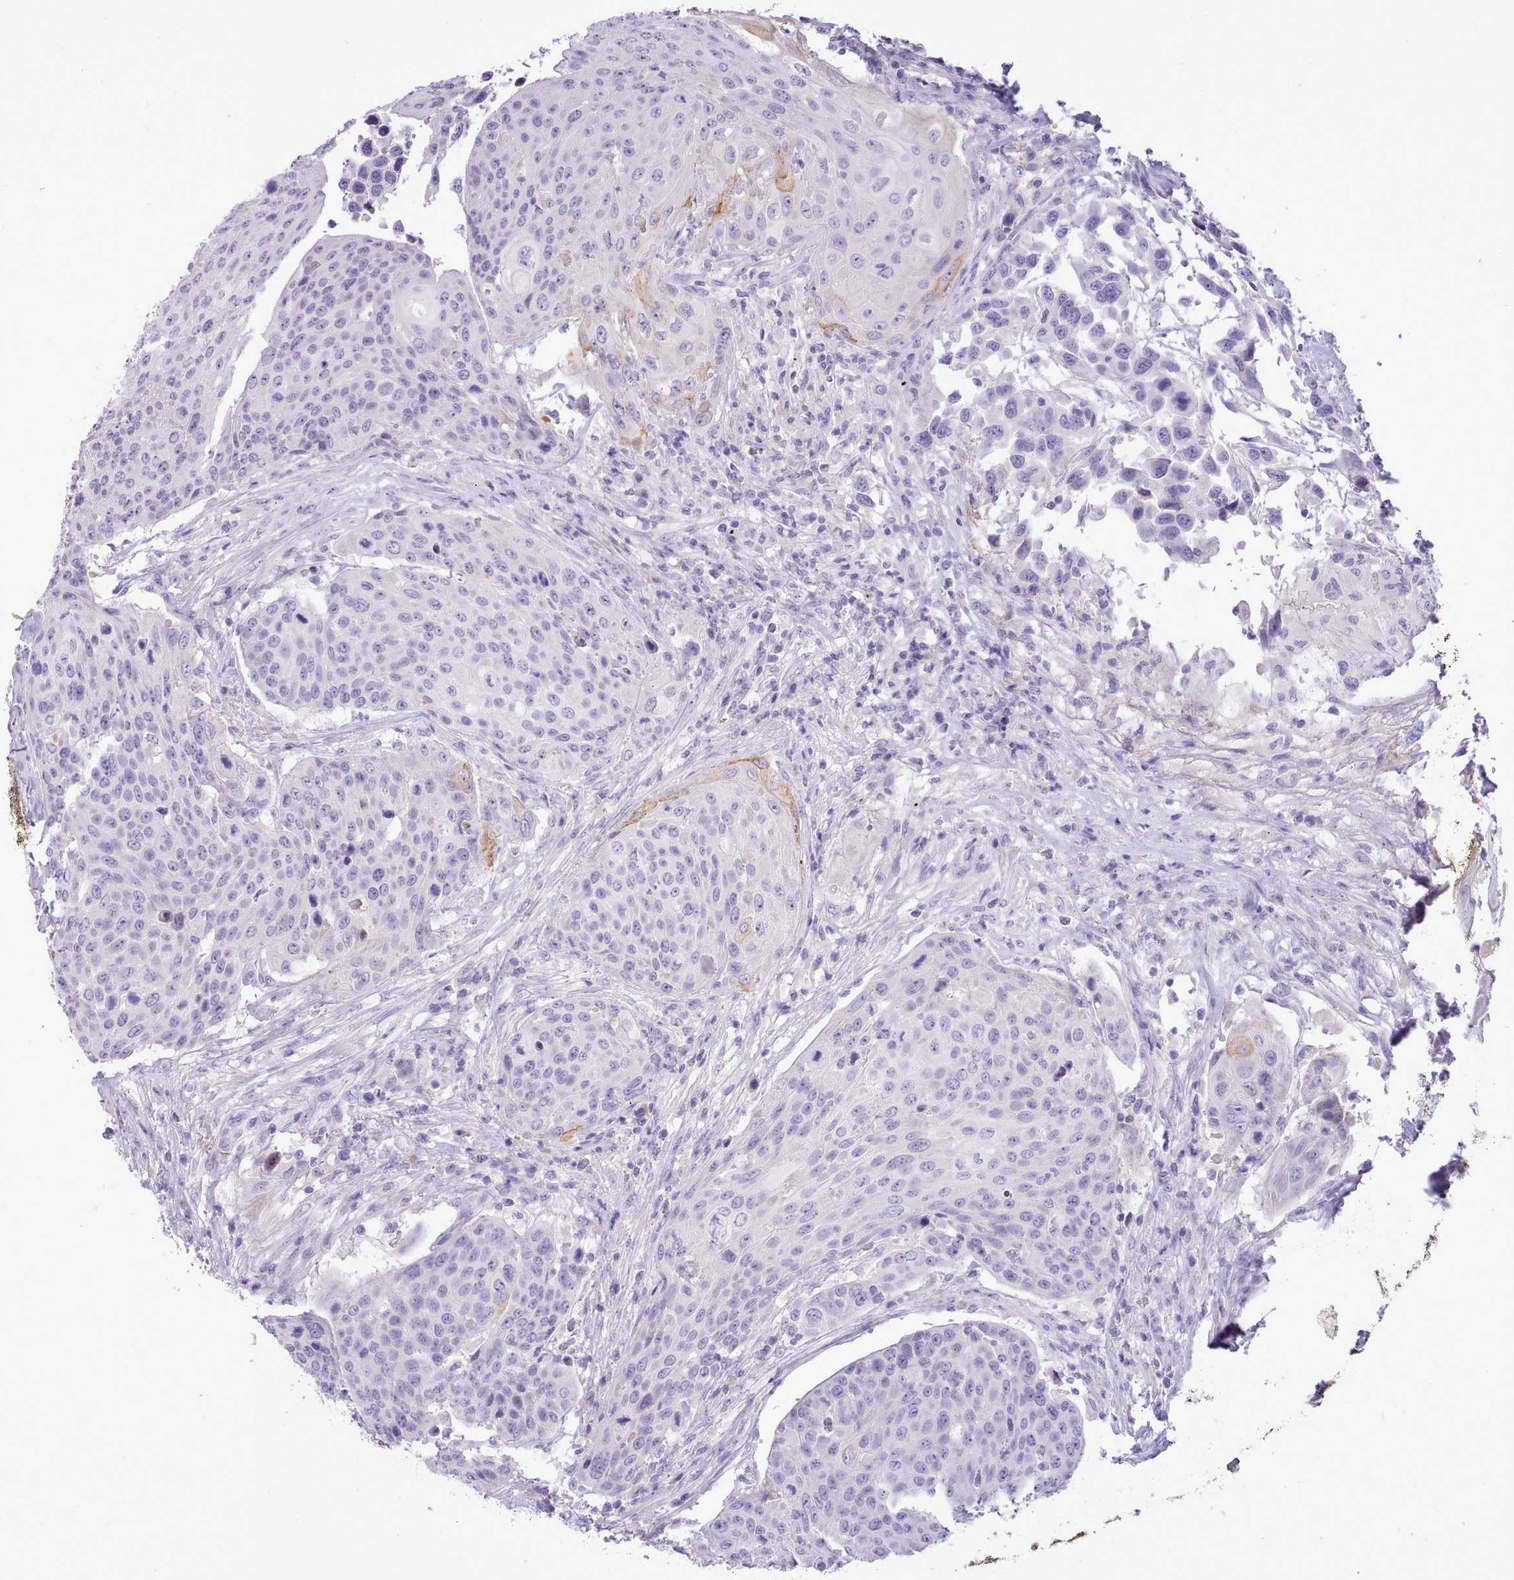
{"staining": {"intensity": "negative", "quantity": "none", "location": "none"}, "tissue": "urothelial cancer", "cell_type": "Tumor cells", "image_type": "cancer", "snomed": [{"axis": "morphology", "description": "Urothelial carcinoma, High grade"}, {"axis": "topography", "description": "Urinary bladder"}], "caption": "Tumor cells are negative for protein expression in human urothelial cancer.", "gene": "CYP2A13", "patient": {"sex": "female", "age": 70}}